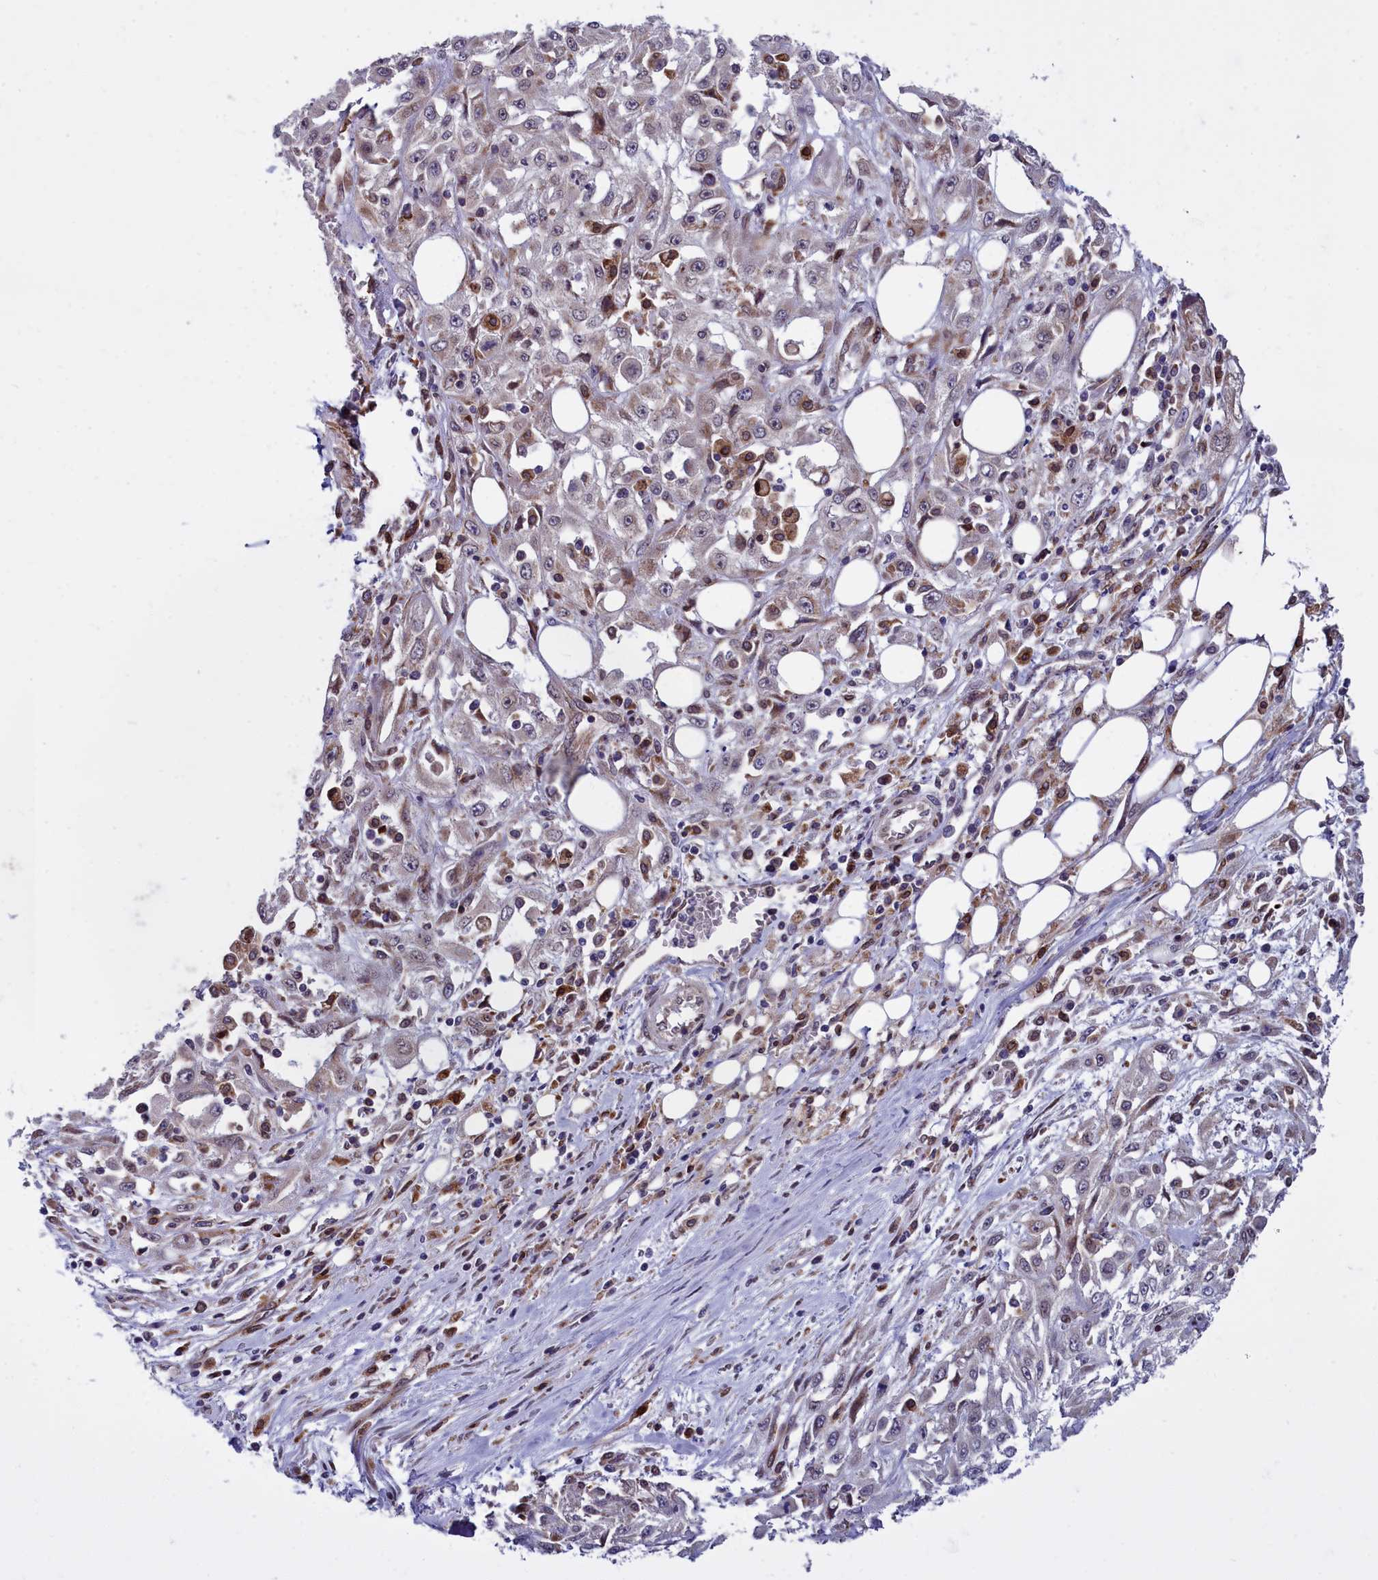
{"staining": {"intensity": "weak", "quantity": "25%-75%", "location": "cytoplasmic/membranous"}, "tissue": "skin cancer", "cell_type": "Tumor cells", "image_type": "cancer", "snomed": [{"axis": "morphology", "description": "Squamous cell carcinoma, NOS"}, {"axis": "morphology", "description": "Squamous cell carcinoma, metastatic, NOS"}, {"axis": "topography", "description": "Skin"}, {"axis": "topography", "description": "Lymph node"}], "caption": "Skin cancer (squamous cell carcinoma) stained with immunohistochemistry (IHC) demonstrates weak cytoplasmic/membranous staining in approximately 25%-75% of tumor cells.", "gene": "RAPGEF4", "patient": {"sex": "male", "age": 75}}